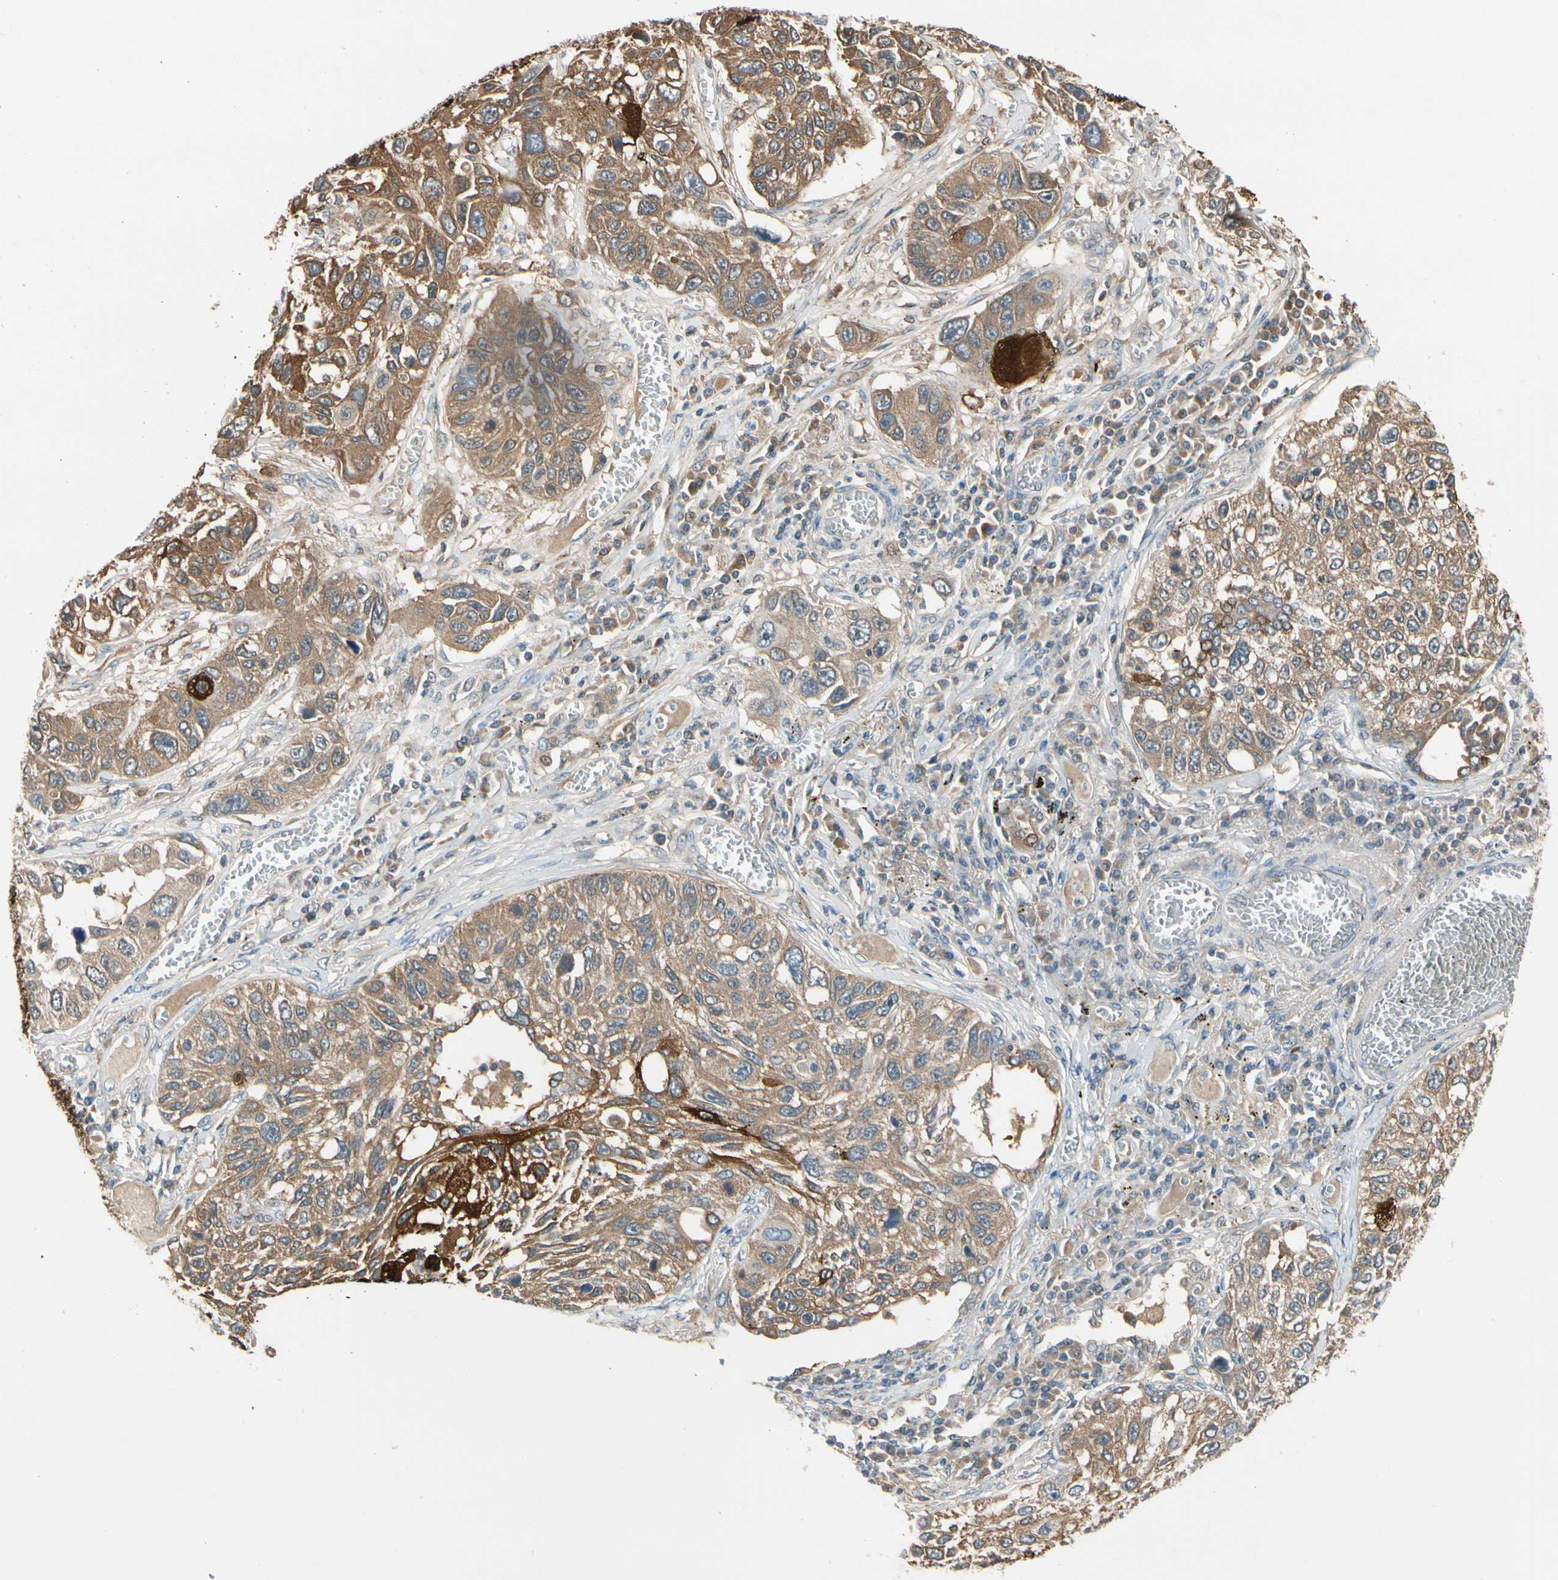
{"staining": {"intensity": "strong", "quantity": ">75%", "location": "cytoplasmic/membranous"}, "tissue": "lung cancer", "cell_type": "Tumor cells", "image_type": "cancer", "snomed": [{"axis": "morphology", "description": "Squamous cell carcinoma, NOS"}, {"axis": "topography", "description": "Lung"}], "caption": "Immunohistochemical staining of human lung squamous cell carcinoma demonstrates high levels of strong cytoplasmic/membranous protein staining in approximately >75% of tumor cells.", "gene": "STK40", "patient": {"sex": "male", "age": 71}}